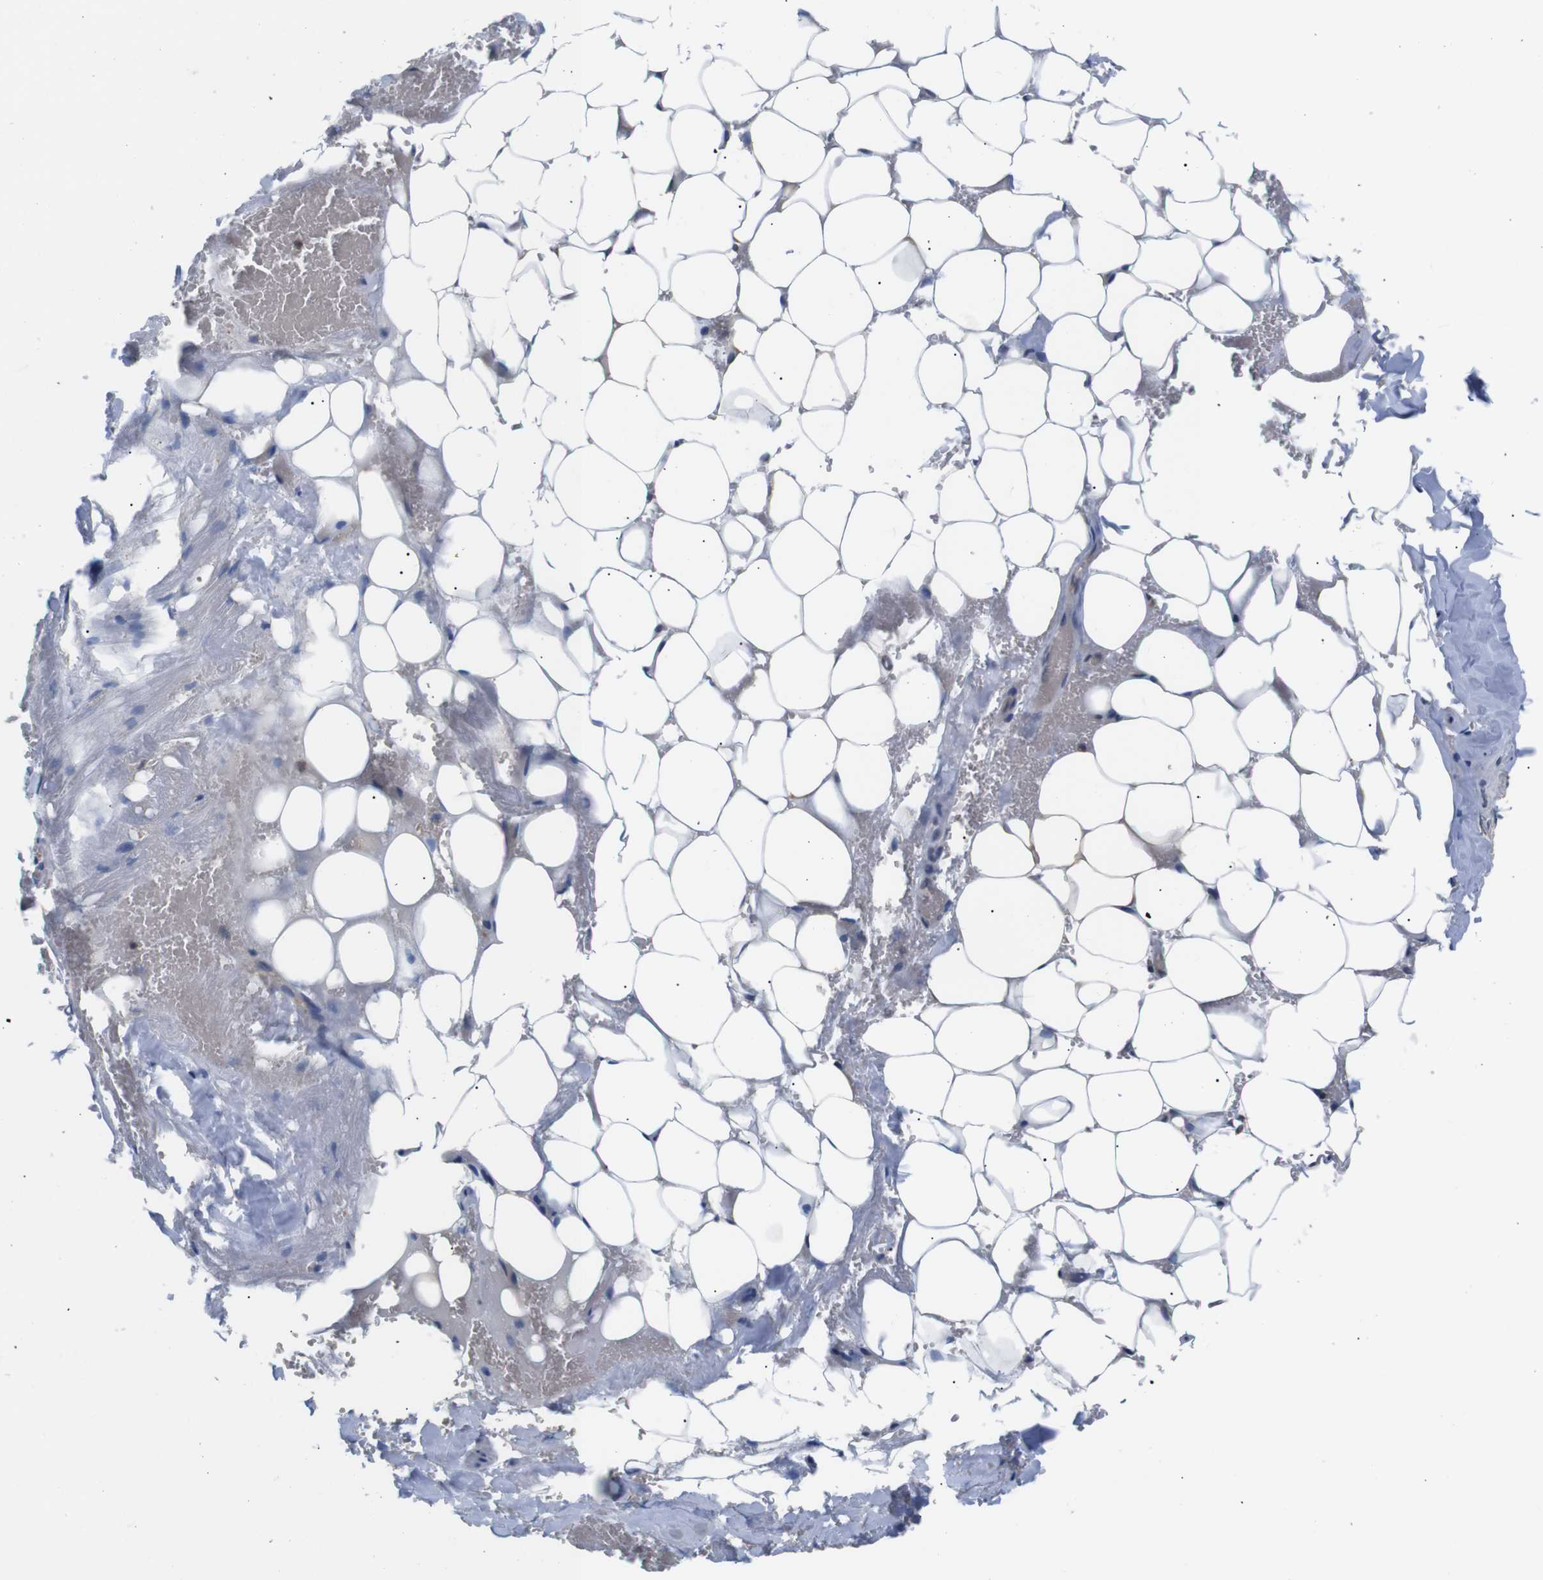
{"staining": {"intensity": "negative", "quantity": "none", "location": "none"}, "tissue": "adipose tissue", "cell_type": "Adipocytes", "image_type": "normal", "snomed": [{"axis": "morphology", "description": "Normal tissue, NOS"}, {"axis": "topography", "description": "Peripheral nerve tissue"}], "caption": "Immunohistochemical staining of normal adipose tissue displays no significant staining in adipocytes.", "gene": "UBXN1", "patient": {"sex": "male", "age": 70}}